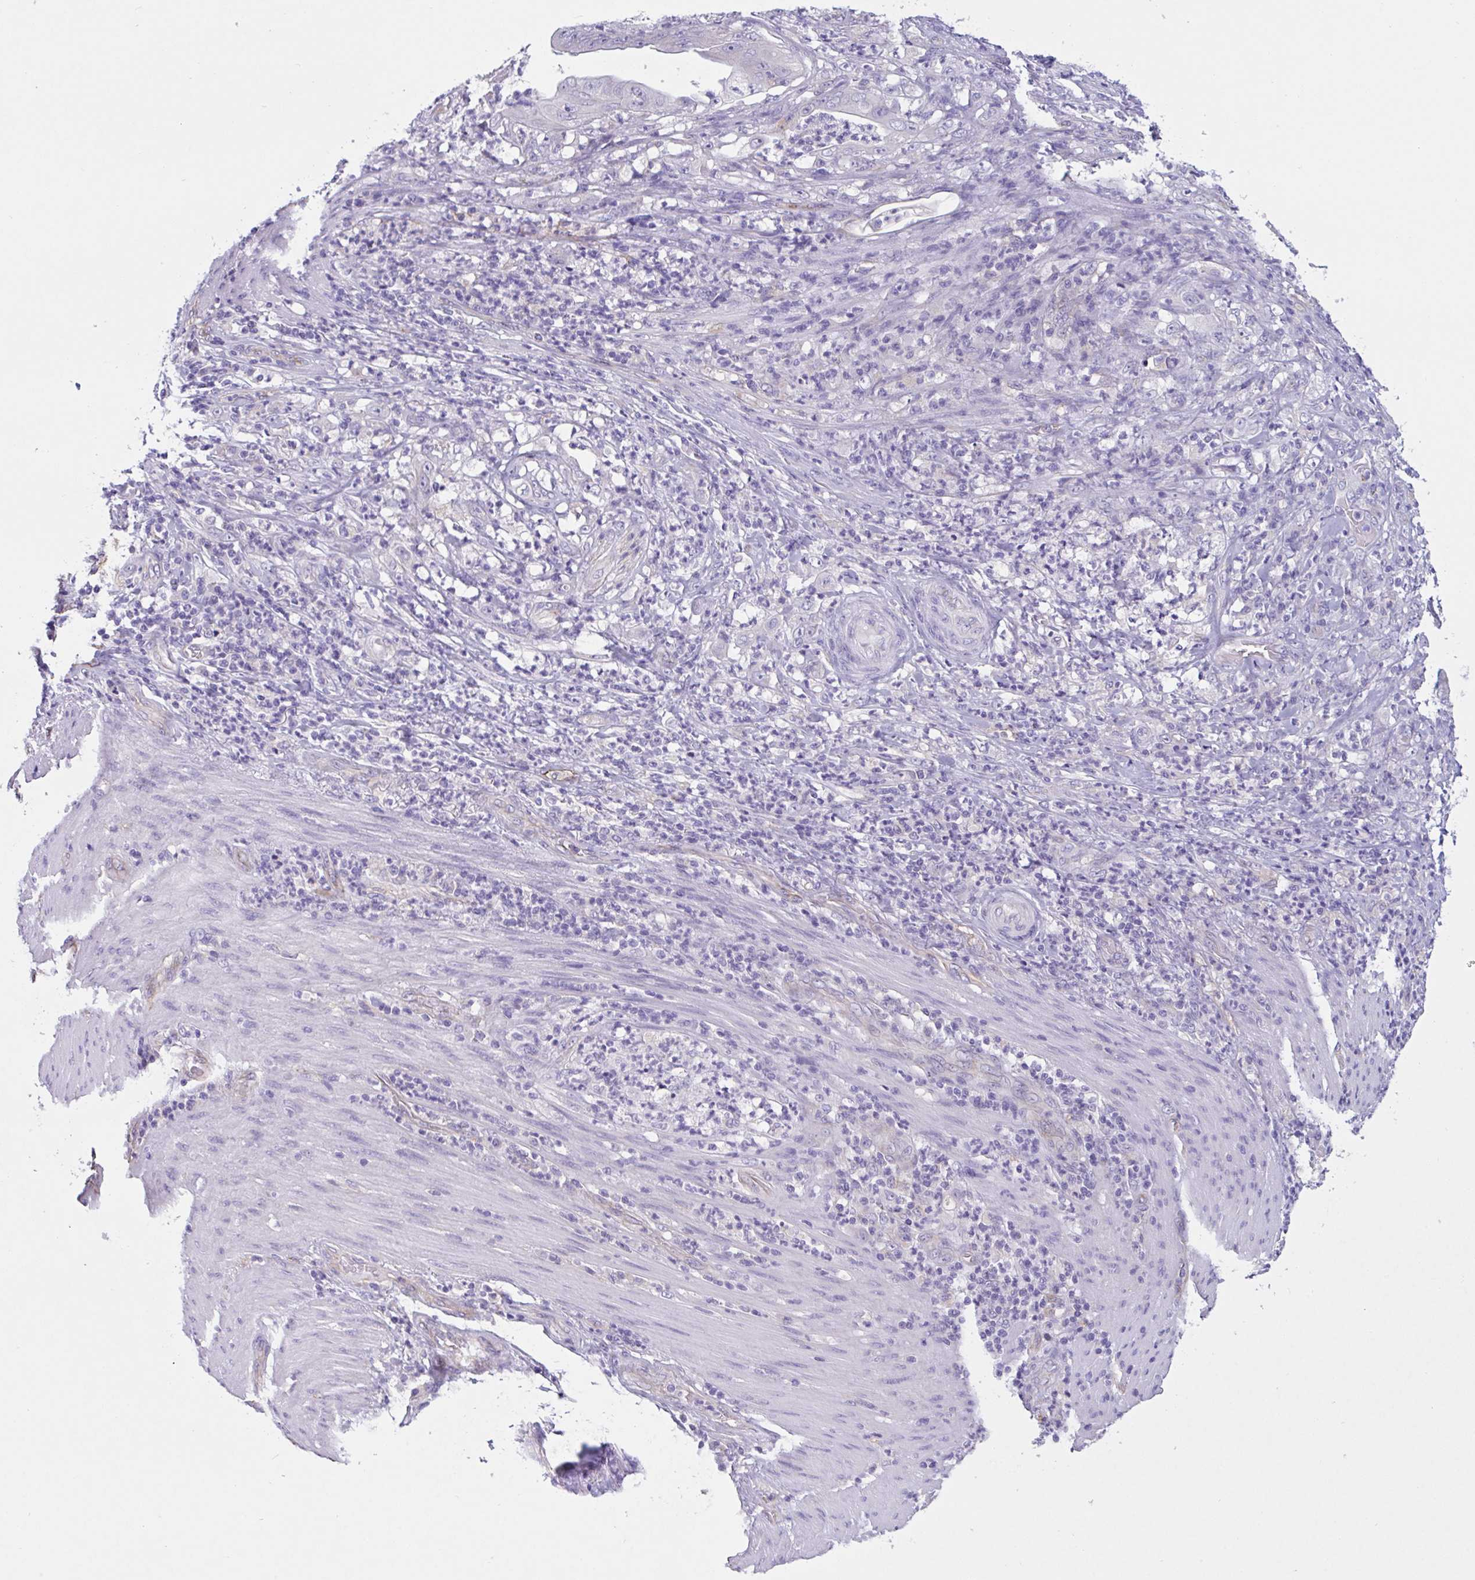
{"staining": {"intensity": "negative", "quantity": "none", "location": "none"}, "tissue": "stomach cancer", "cell_type": "Tumor cells", "image_type": "cancer", "snomed": [{"axis": "morphology", "description": "Adenocarcinoma, NOS"}, {"axis": "topography", "description": "Stomach"}], "caption": "Immunohistochemistry (IHC) micrograph of adenocarcinoma (stomach) stained for a protein (brown), which exhibits no expression in tumor cells.", "gene": "RPL22L1", "patient": {"sex": "female", "age": 73}}